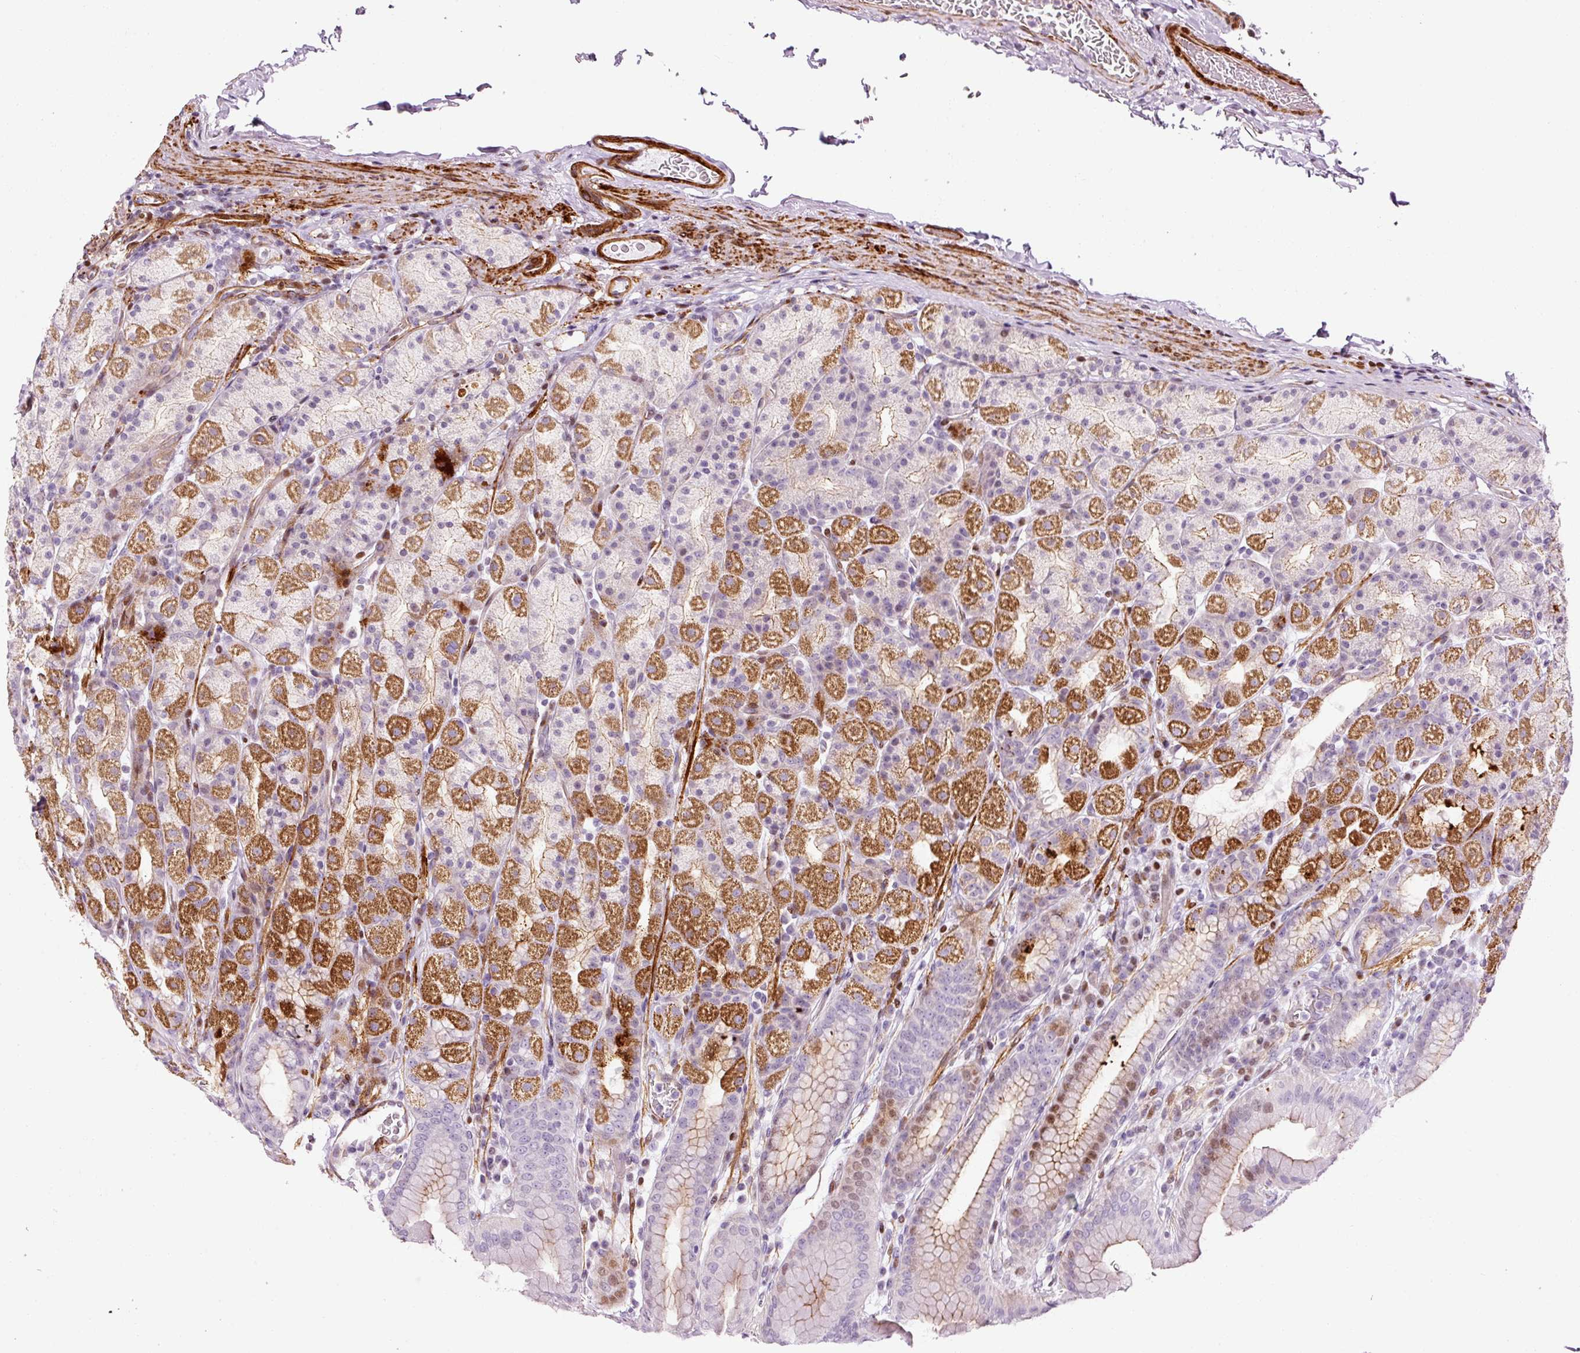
{"staining": {"intensity": "strong", "quantity": "25%-75%", "location": "cytoplasmic/membranous"}, "tissue": "stomach", "cell_type": "Glandular cells", "image_type": "normal", "snomed": [{"axis": "morphology", "description": "Normal tissue, NOS"}, {"axis": "topography", "description": "Stomach, upper"}, {"axis": "topography", "description": "Stomach"}], "caption": "The histopathology image shows immunohistochemical staining of benign stomach. There is strong cytoplasmic/membranous staining is appreciated in approximately 25%-75% of glandular cells. Nuclei are stained in blue.", "gene": "ANKRD20A1", "patient": {"sex": "male", "age": 68}}